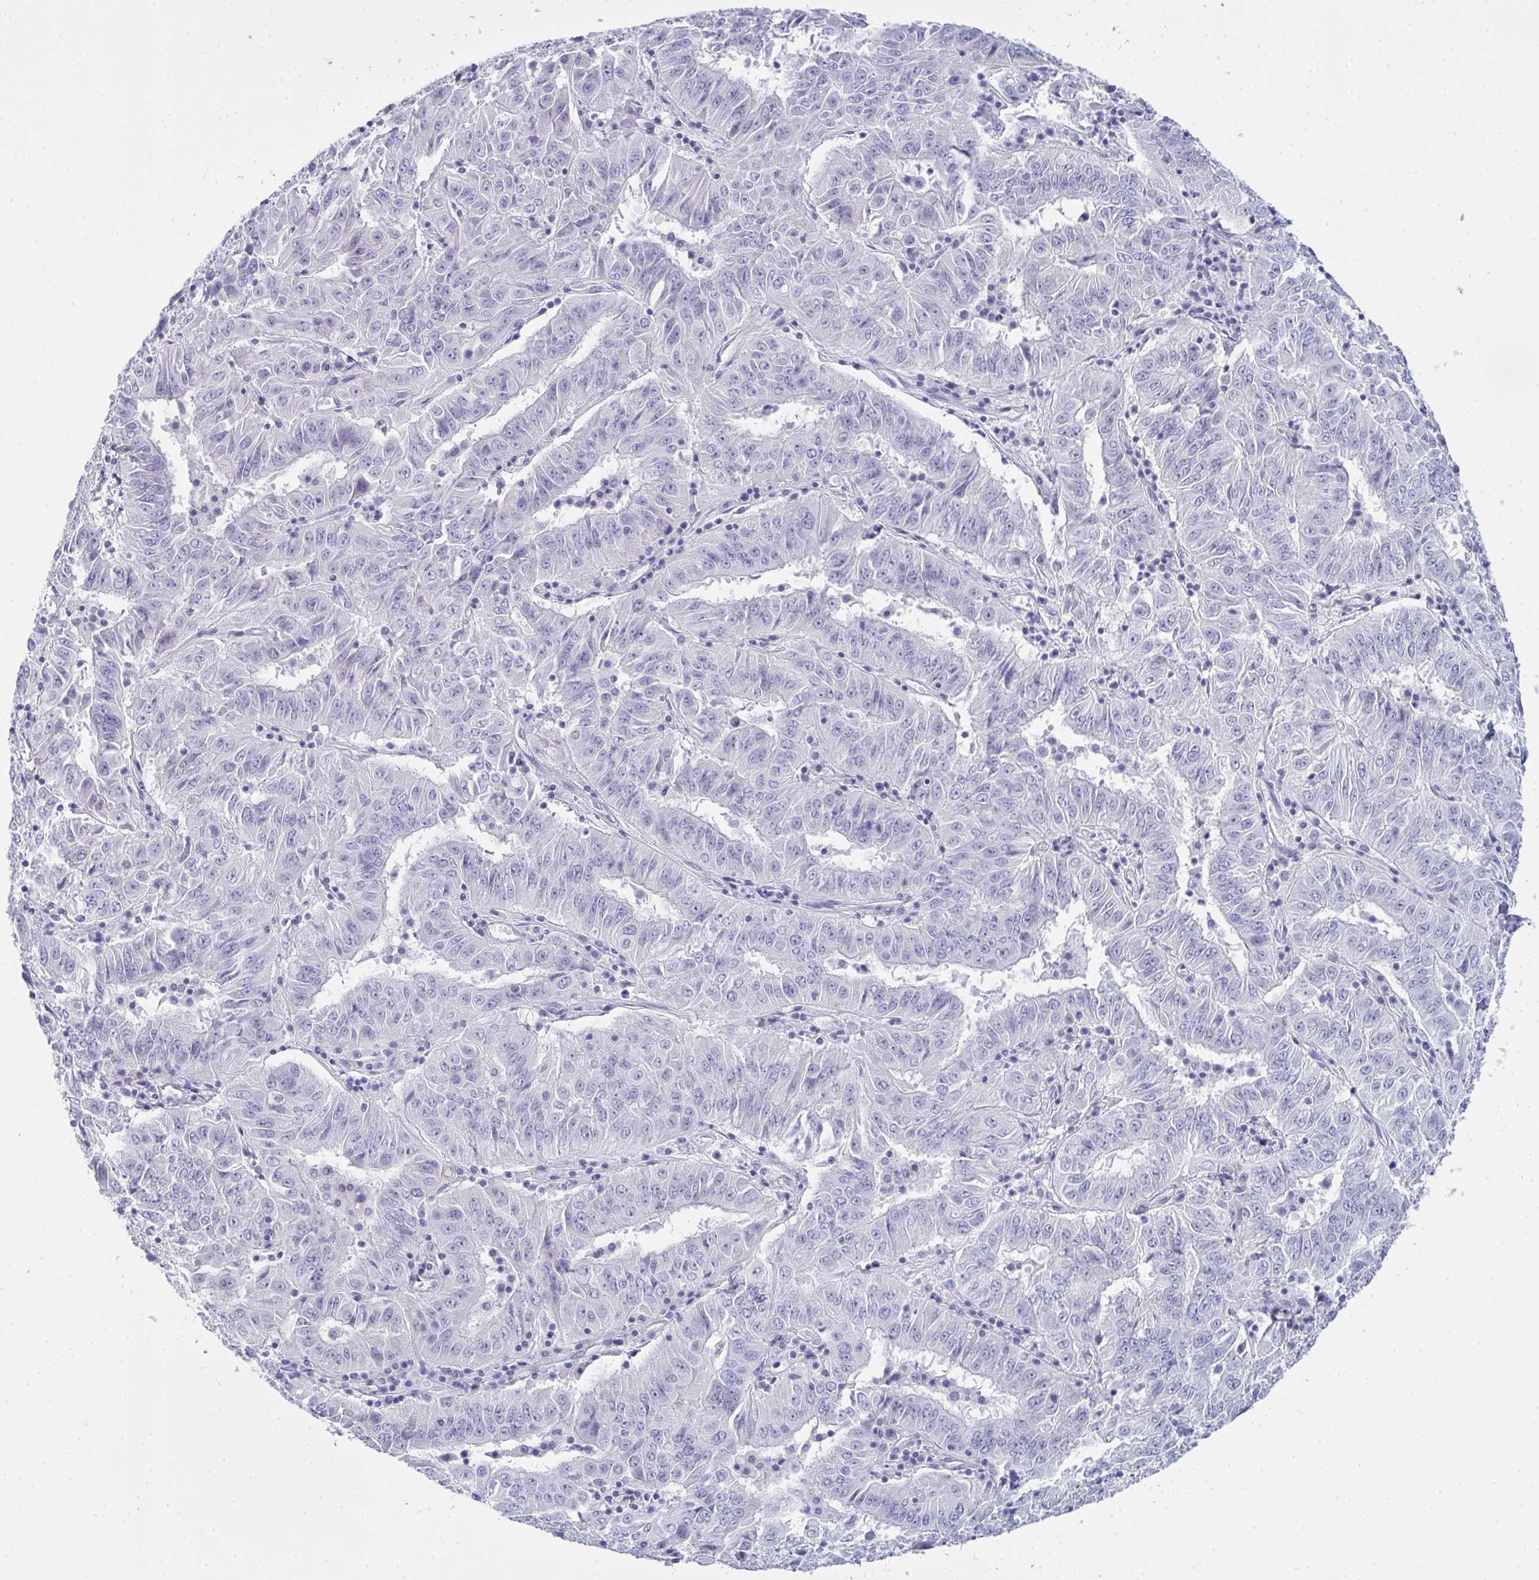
{"staining": {"intensity": "negative", "quantity": "none", "location": "none"}, "tissue": "pancreatic cancer", "cell_type": "Tumor cells", "image_type": "cancer", "snomed": [{"axis": "morphology", "description": "Adenocarcinoma, NOS"}, {"axis": "topography", "description": "Pancreas"}], "caption": "The photomicrograph demonstrates no staining of tumor cells in pancreatic adenocarcinoma.", "gene": "SERPINB10", "patient": {"sex": "male", "age": 63}}